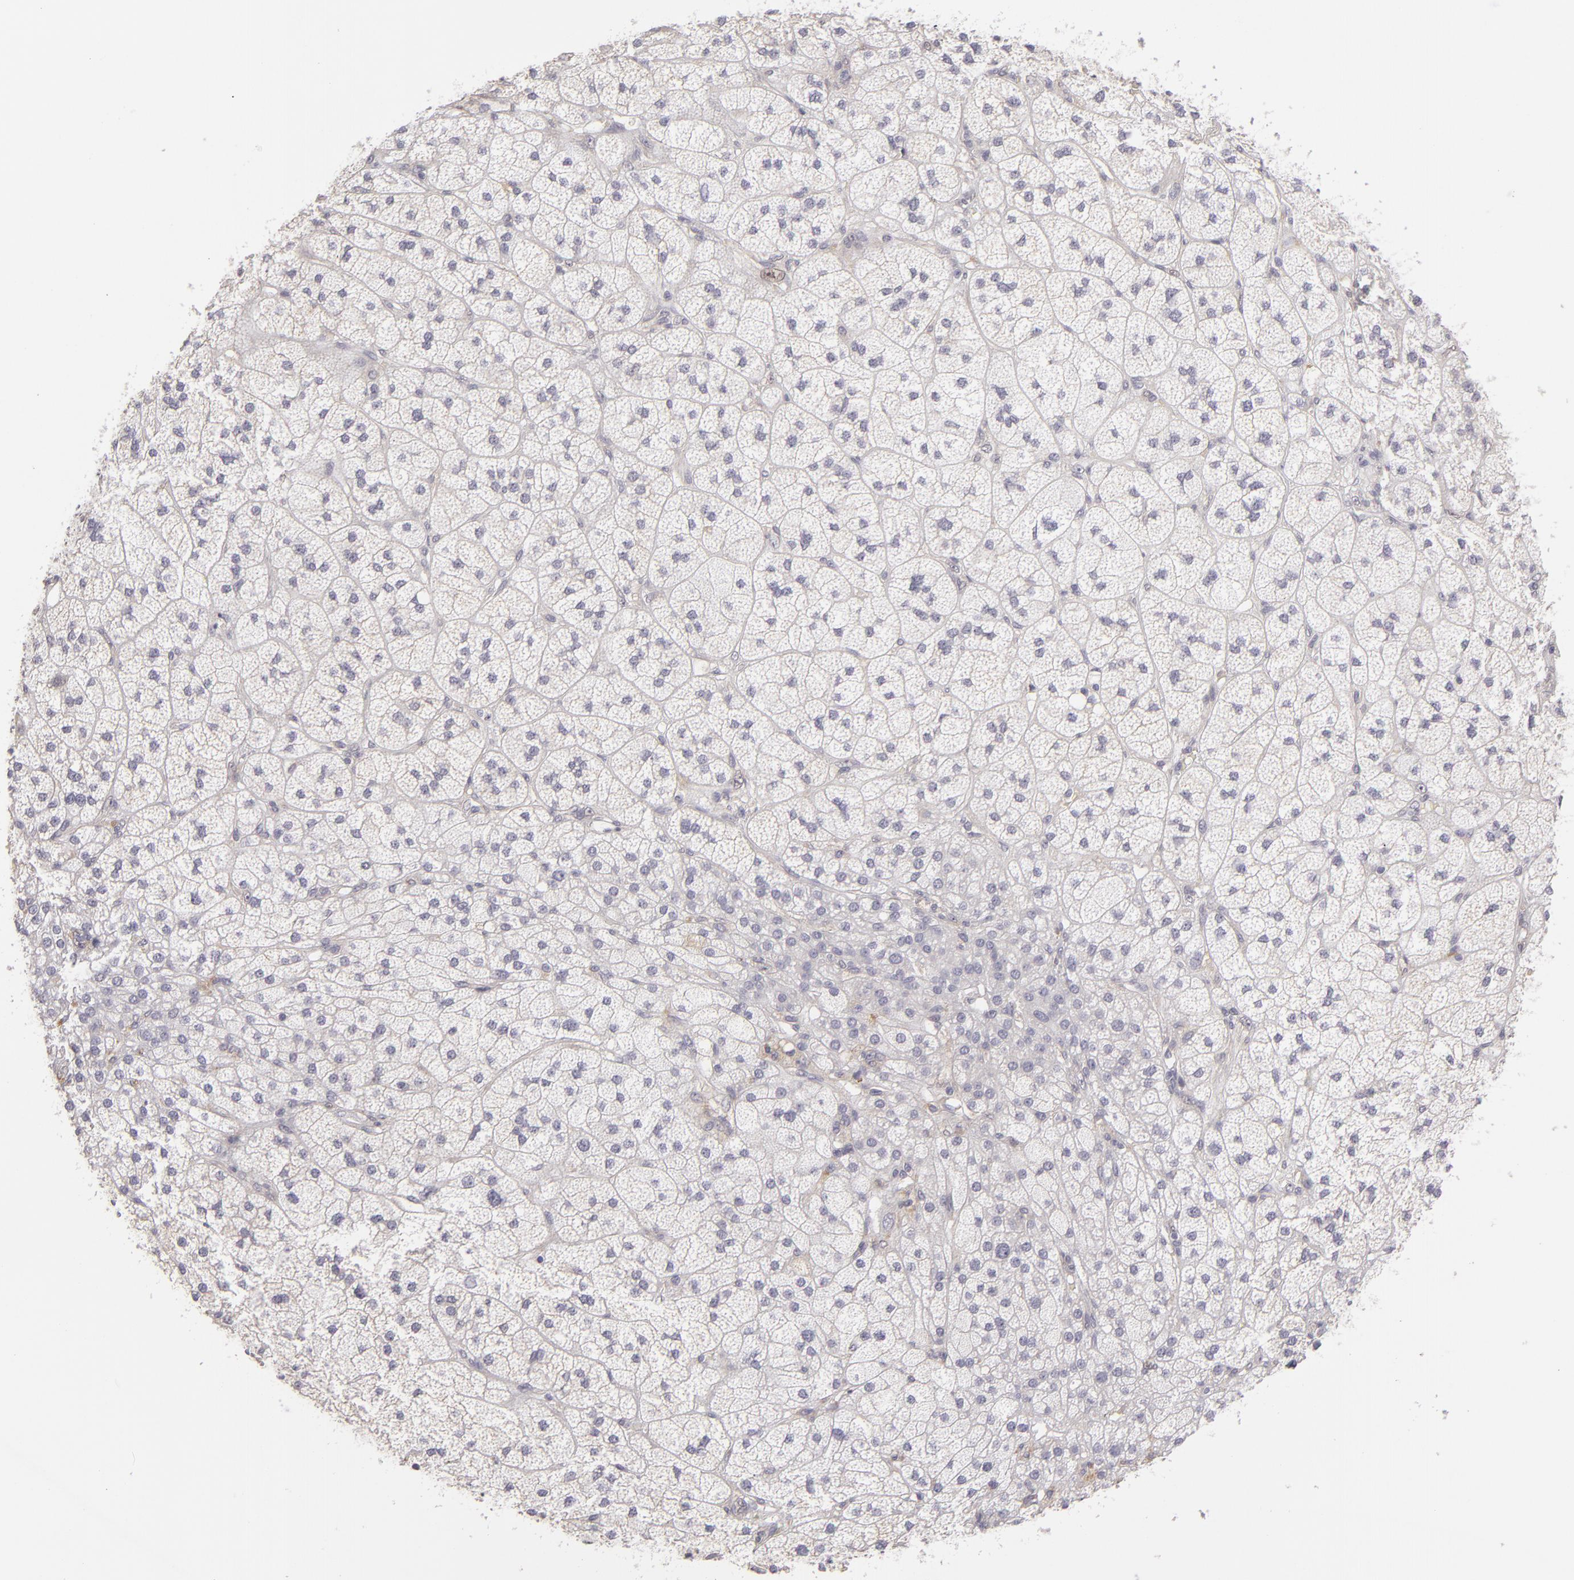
{"staining": {"intensity": "weak", "quantity": "<25%", "location": "cytoplasmic/membranous"}, "tissue": "adrenal gland", "cell_type": "Glandular cells", "image_type": "normal", "snomed": [{"axis": "morphology", "description": "Normal tissue, NOS"}, {"axis": "topography", "description": "Adrenal gland"}], "caption": "Glandular cells are negative for protein expression in benign human adrenal gland. (DAB immunohistochemistry, high magnification).", "gene": "EFS", "patient": {"sex": "female", "age": 60}}